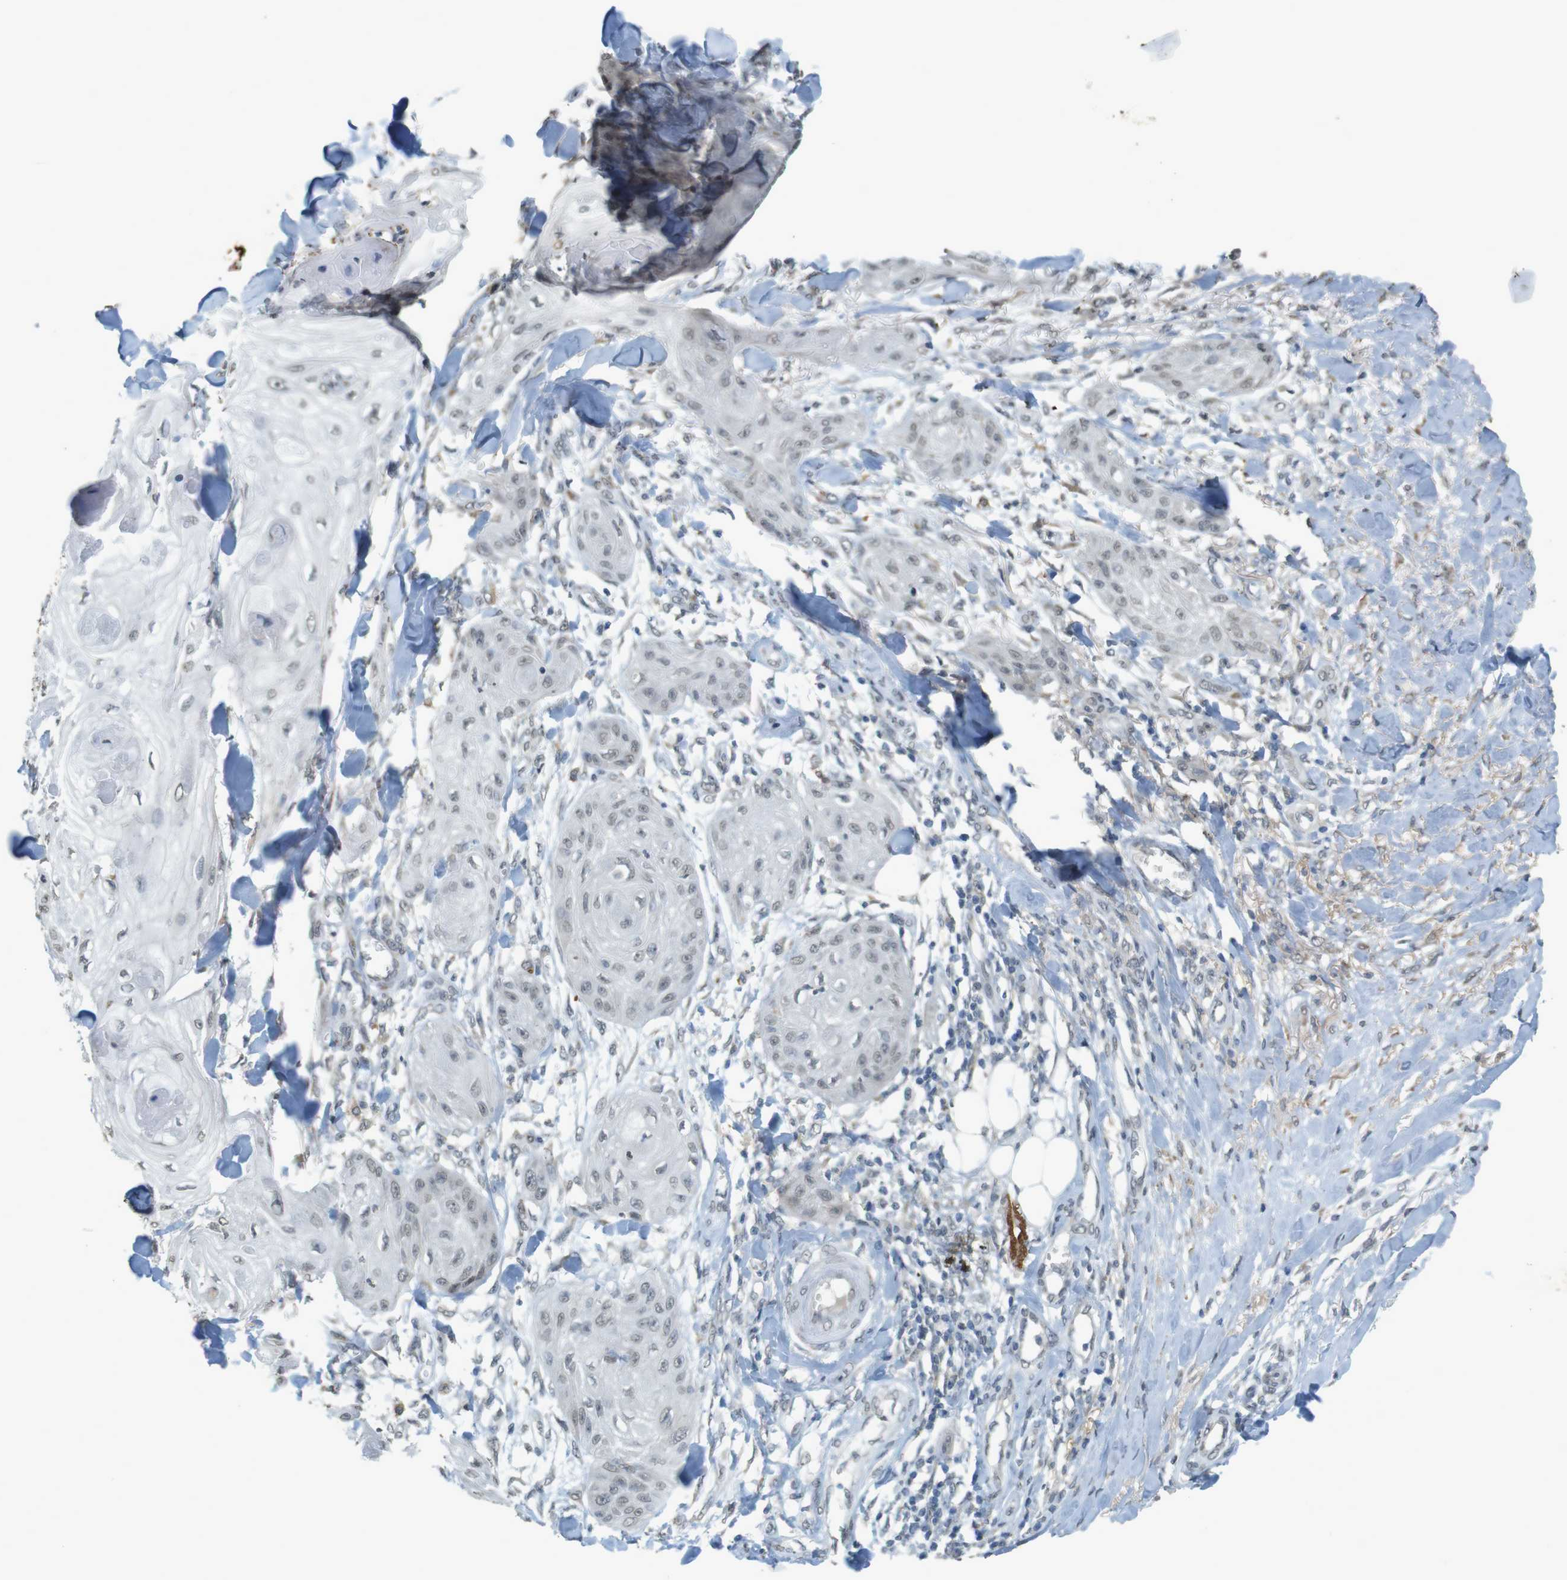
{"staining": {"intensity": "negative", "quantity": "none", "location": "none"}, "tissue": "skin cancer", "cell_type": "Tumor cells", "image_type": "cancer", "snomed": [{"axis": "morphology", "description": "Squamous cell carcinoma, NOS"}, {"axis": "topography", "description": "Skin"}], "caption": "Tumor cells are negative for protein expression in human skin cancer.", "gene": "FZD10", "patient": {"sex": "male", "age": 74}}